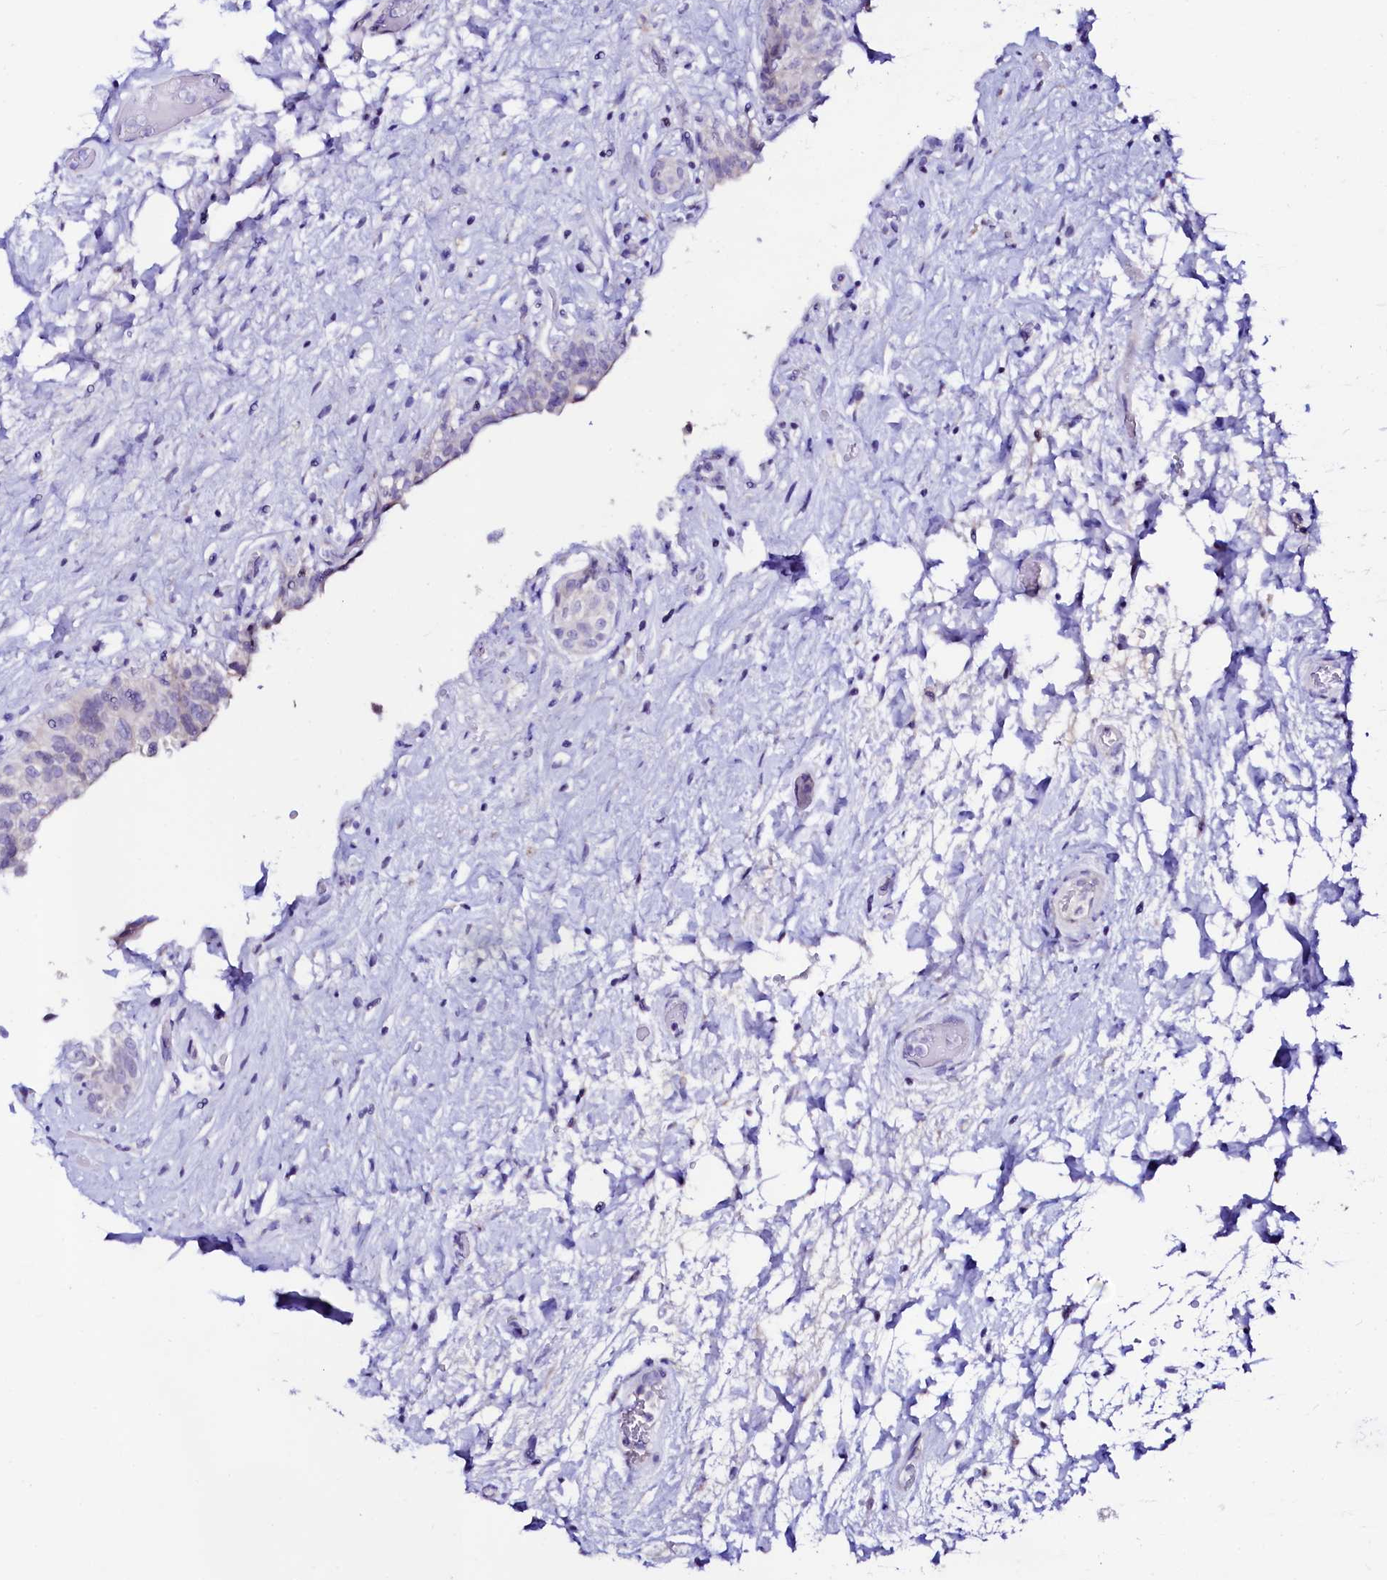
{"staining": {"intensity": "negative", "quantity": "none", "location": "none"}, "tissue": "urinary bladder", "cell_type": "Urothelial cells", "image_type": "normal", "snomed": [{"axis": "morphology", "description": "Normal tissue, NOS"}, {"axis": "topography", "description": "Urinary bladder"}], "caption": "High power microscopy micrograph of an IHC photomicrograph of unremarkable urinary bladder, revealing no significant staining in urothelial cells.", "gene": "BTBD16", "patient": {"sex": "male", "age": 74}}